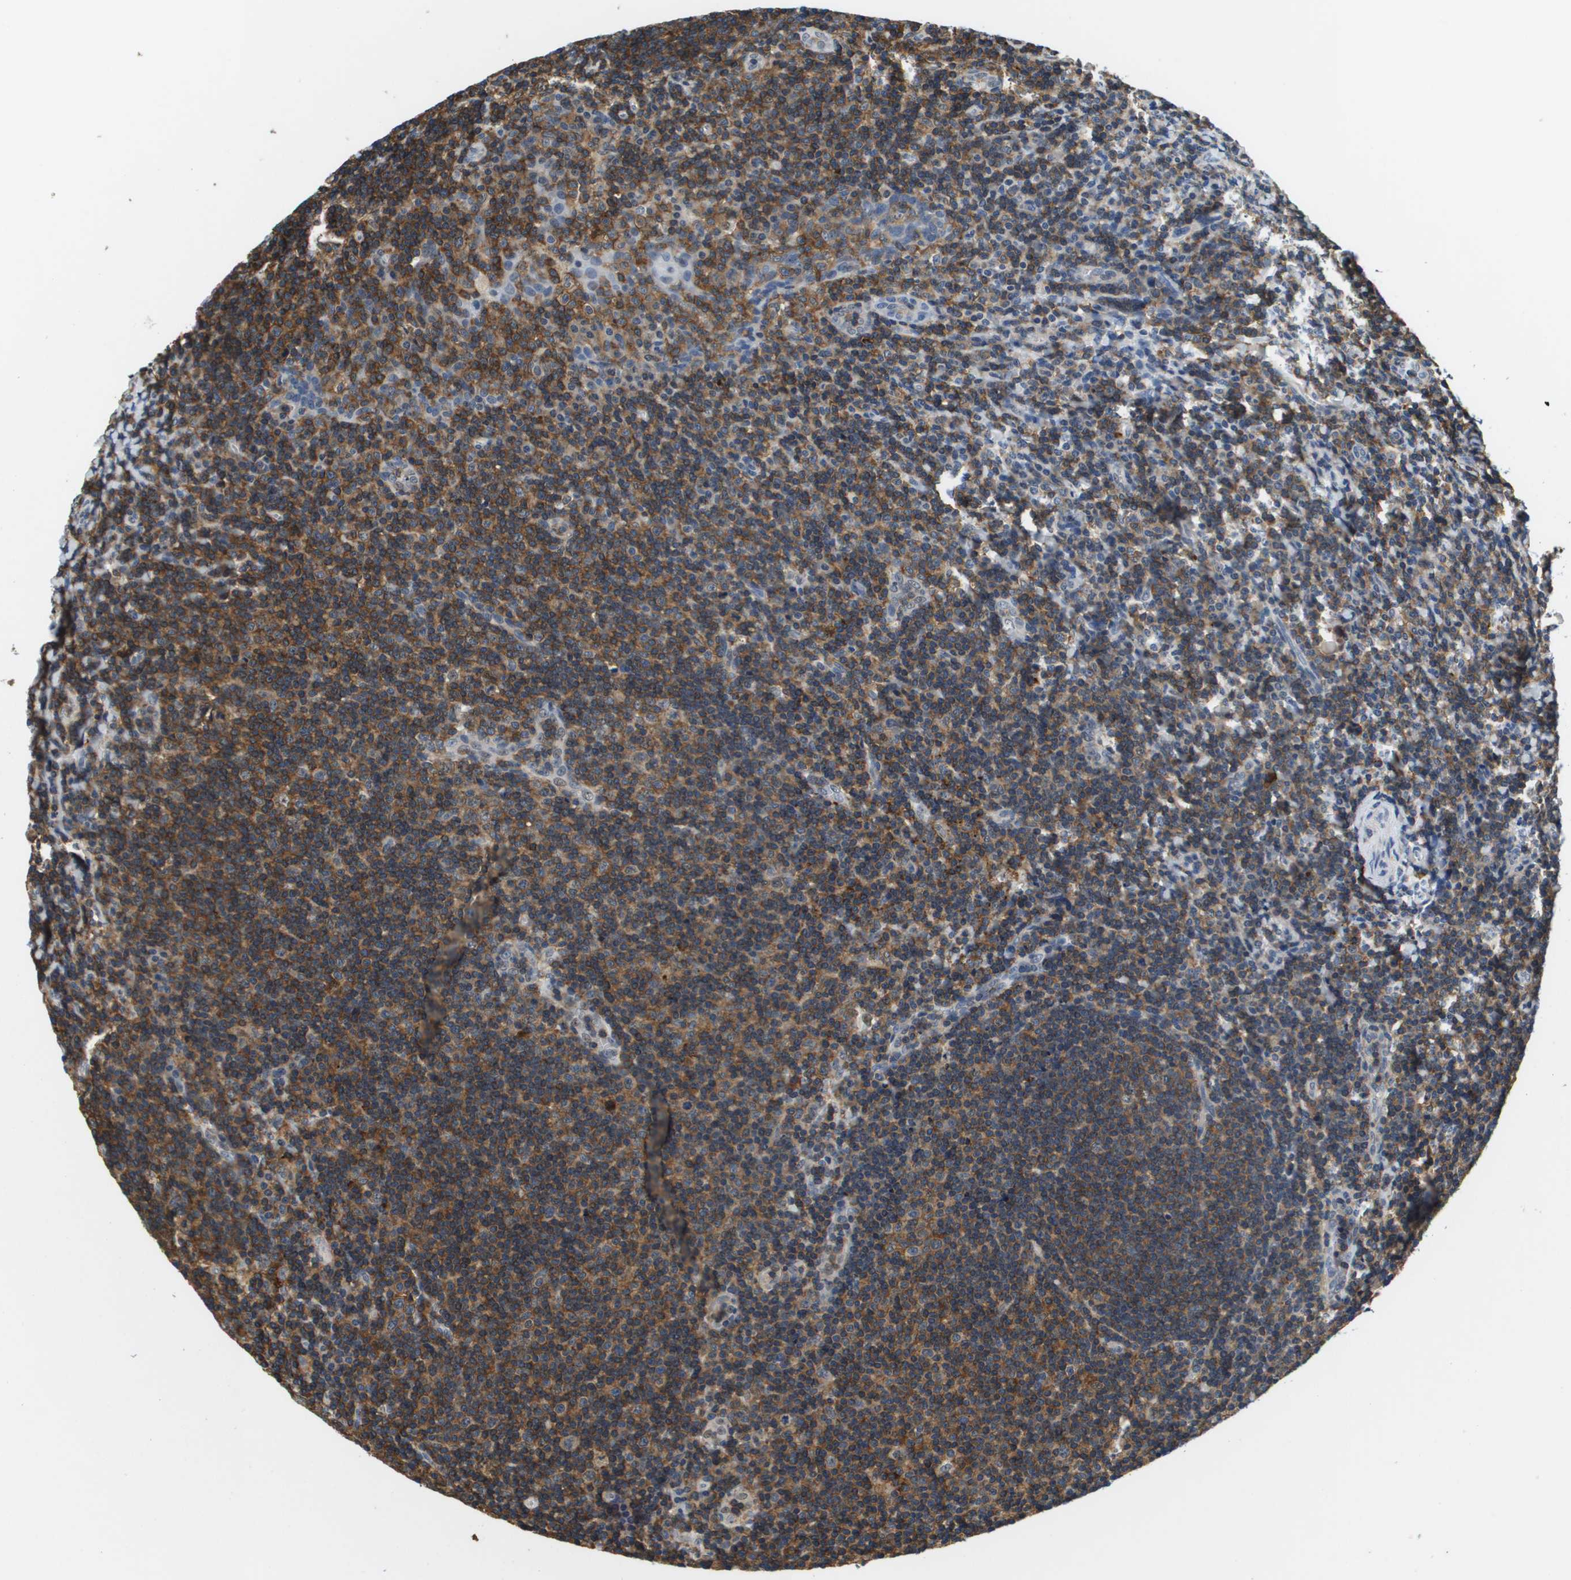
{"staining": {"intensity": "weak", "quantity": ">75%", "location": "cytoplasmic/membranous"}, "tissue": "tonsil", "cell_type": "Germinal center cells", "image_type": "normal", "snomed": [{"axis": "morphology", "description": "Normal tissue, NOS"}, {"axis": "topography", "description": "Tonsil"}], "caption": "Protein analysis of unremarkable tonsil demonstrates weak cytoplasmic/membranous positivity in approximately >75% of germinal center cells. Nuclei are stained in blue.", "gene": "KCNQ5", "patient": {"sex": "male", "age": 37}}